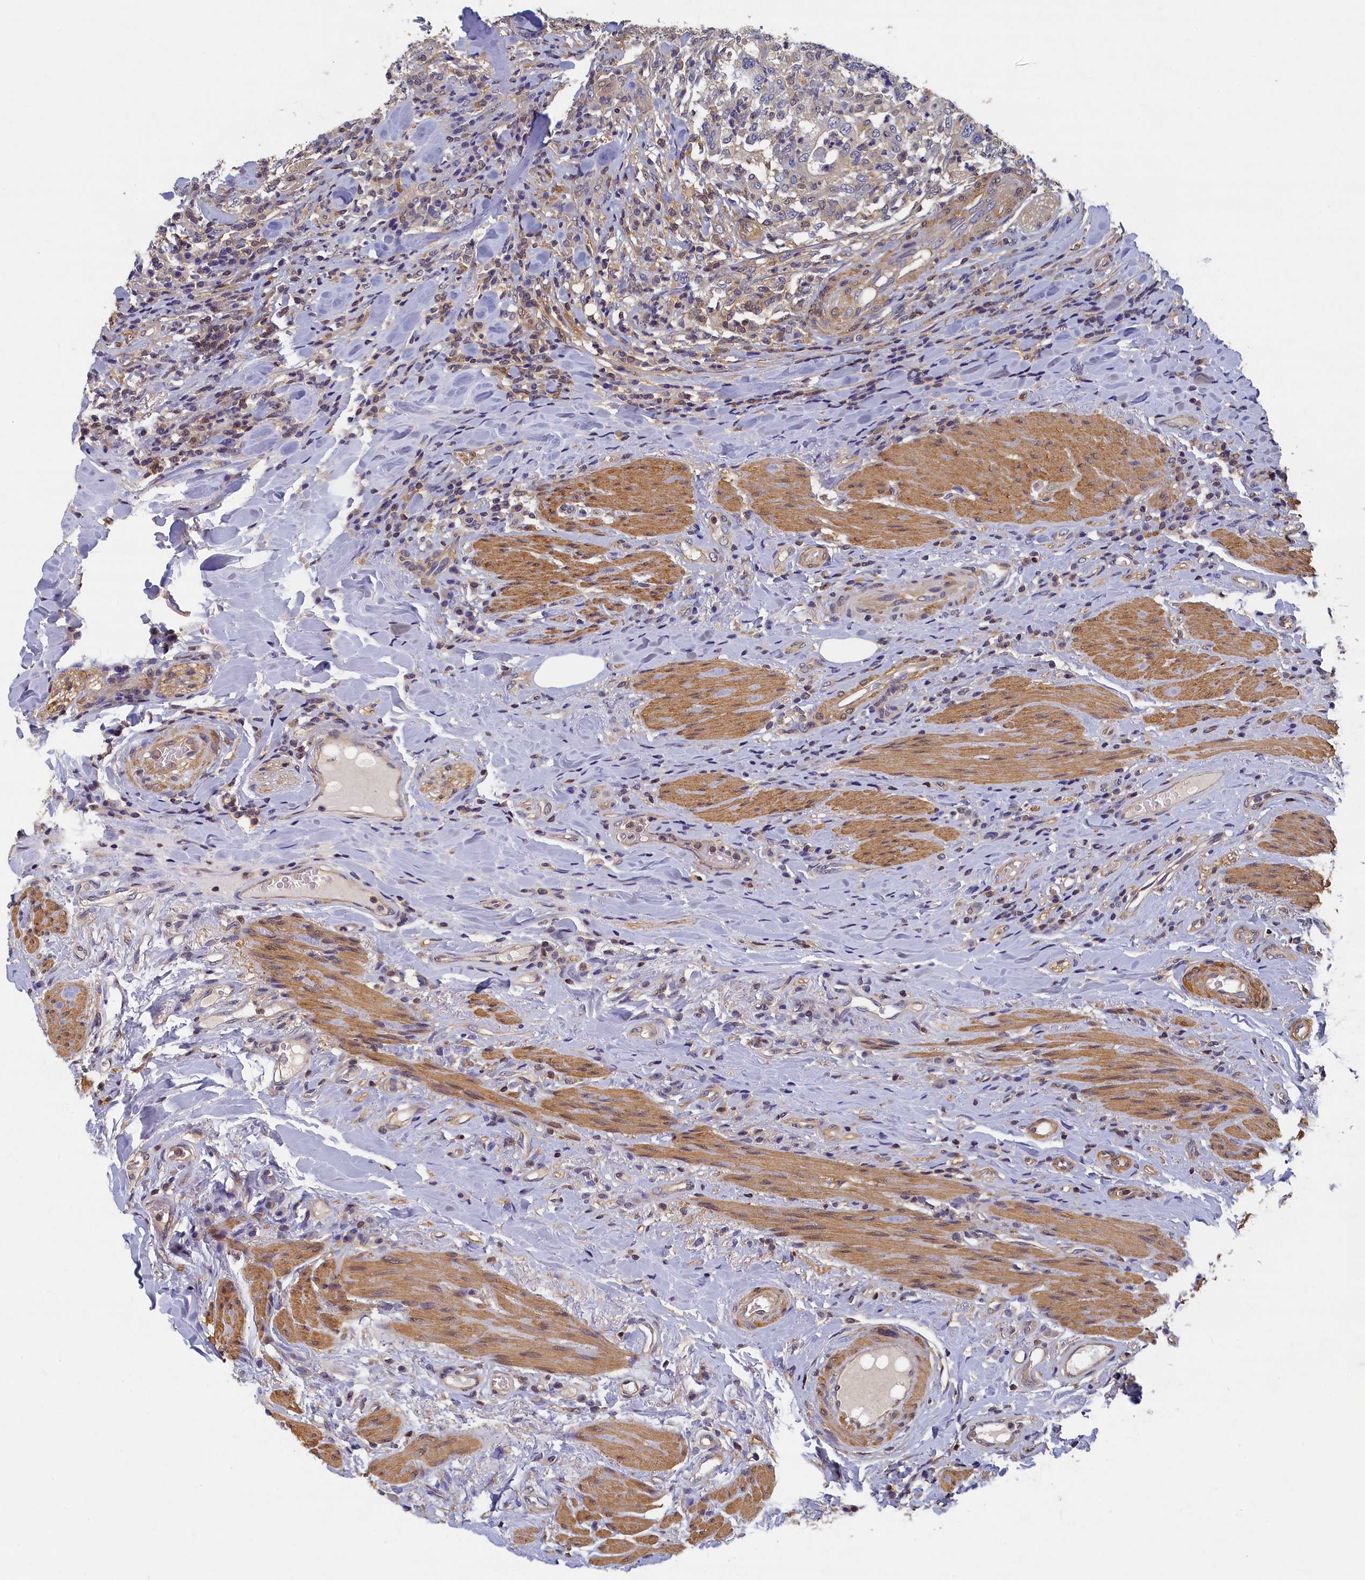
{"staining": {"intensity": "negative", "quantity": "none", "location": "none"}, "tissue": "colorectal cancer", "cell_type": "Tumor cells", "image_type": "cancer", "snomed": [{"axis": "morphology", "description": "Adenocarcinoma, NOS"}, {"axis": "topography", "description": "Colon"}], "caption": "Adenocarcinoma (colorectal) stained for a protein using immunohistochemistry demonstrates no staining tumor cells.", "gene": "TBCB", "patient": {"sex": "female", "age": 66}}